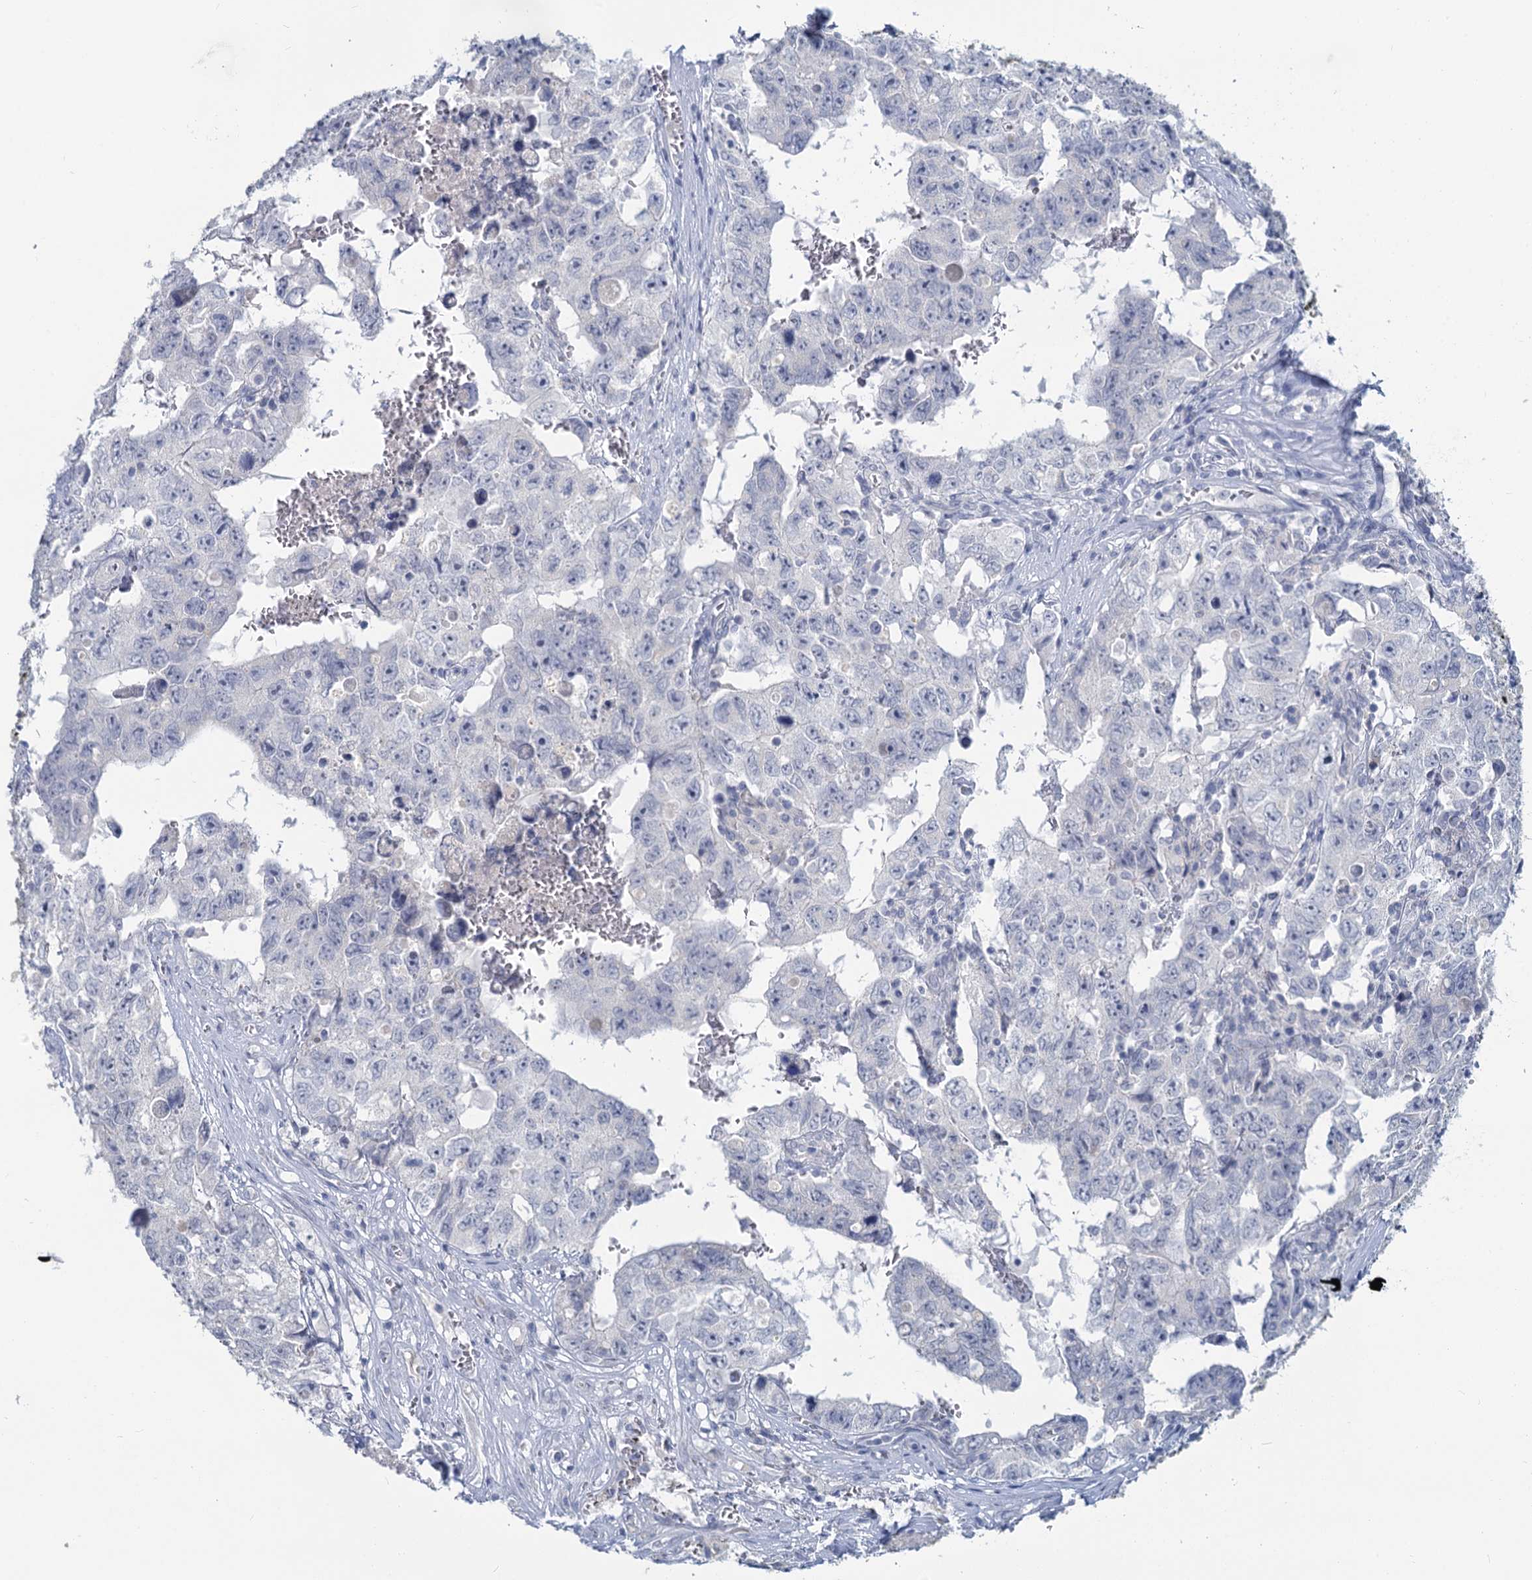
{"staining": {"intensity": "negative", "quantity": "none", "location": "none"}, "tissue": "testis cancer", "cell_type": "Tumor cells", "image_type": "cancer", "snomed": [{"axis": "morphology", "description": "Carcinoma, Embryonal, NOS"}, {"axis": "topography", "description": "Testis"}], "caption": "There is no significant positivity in tumor cells of embryonal carcinoma (testis).", "gene": "CHGA", "patient": {"sex": "male", "age": 17}}